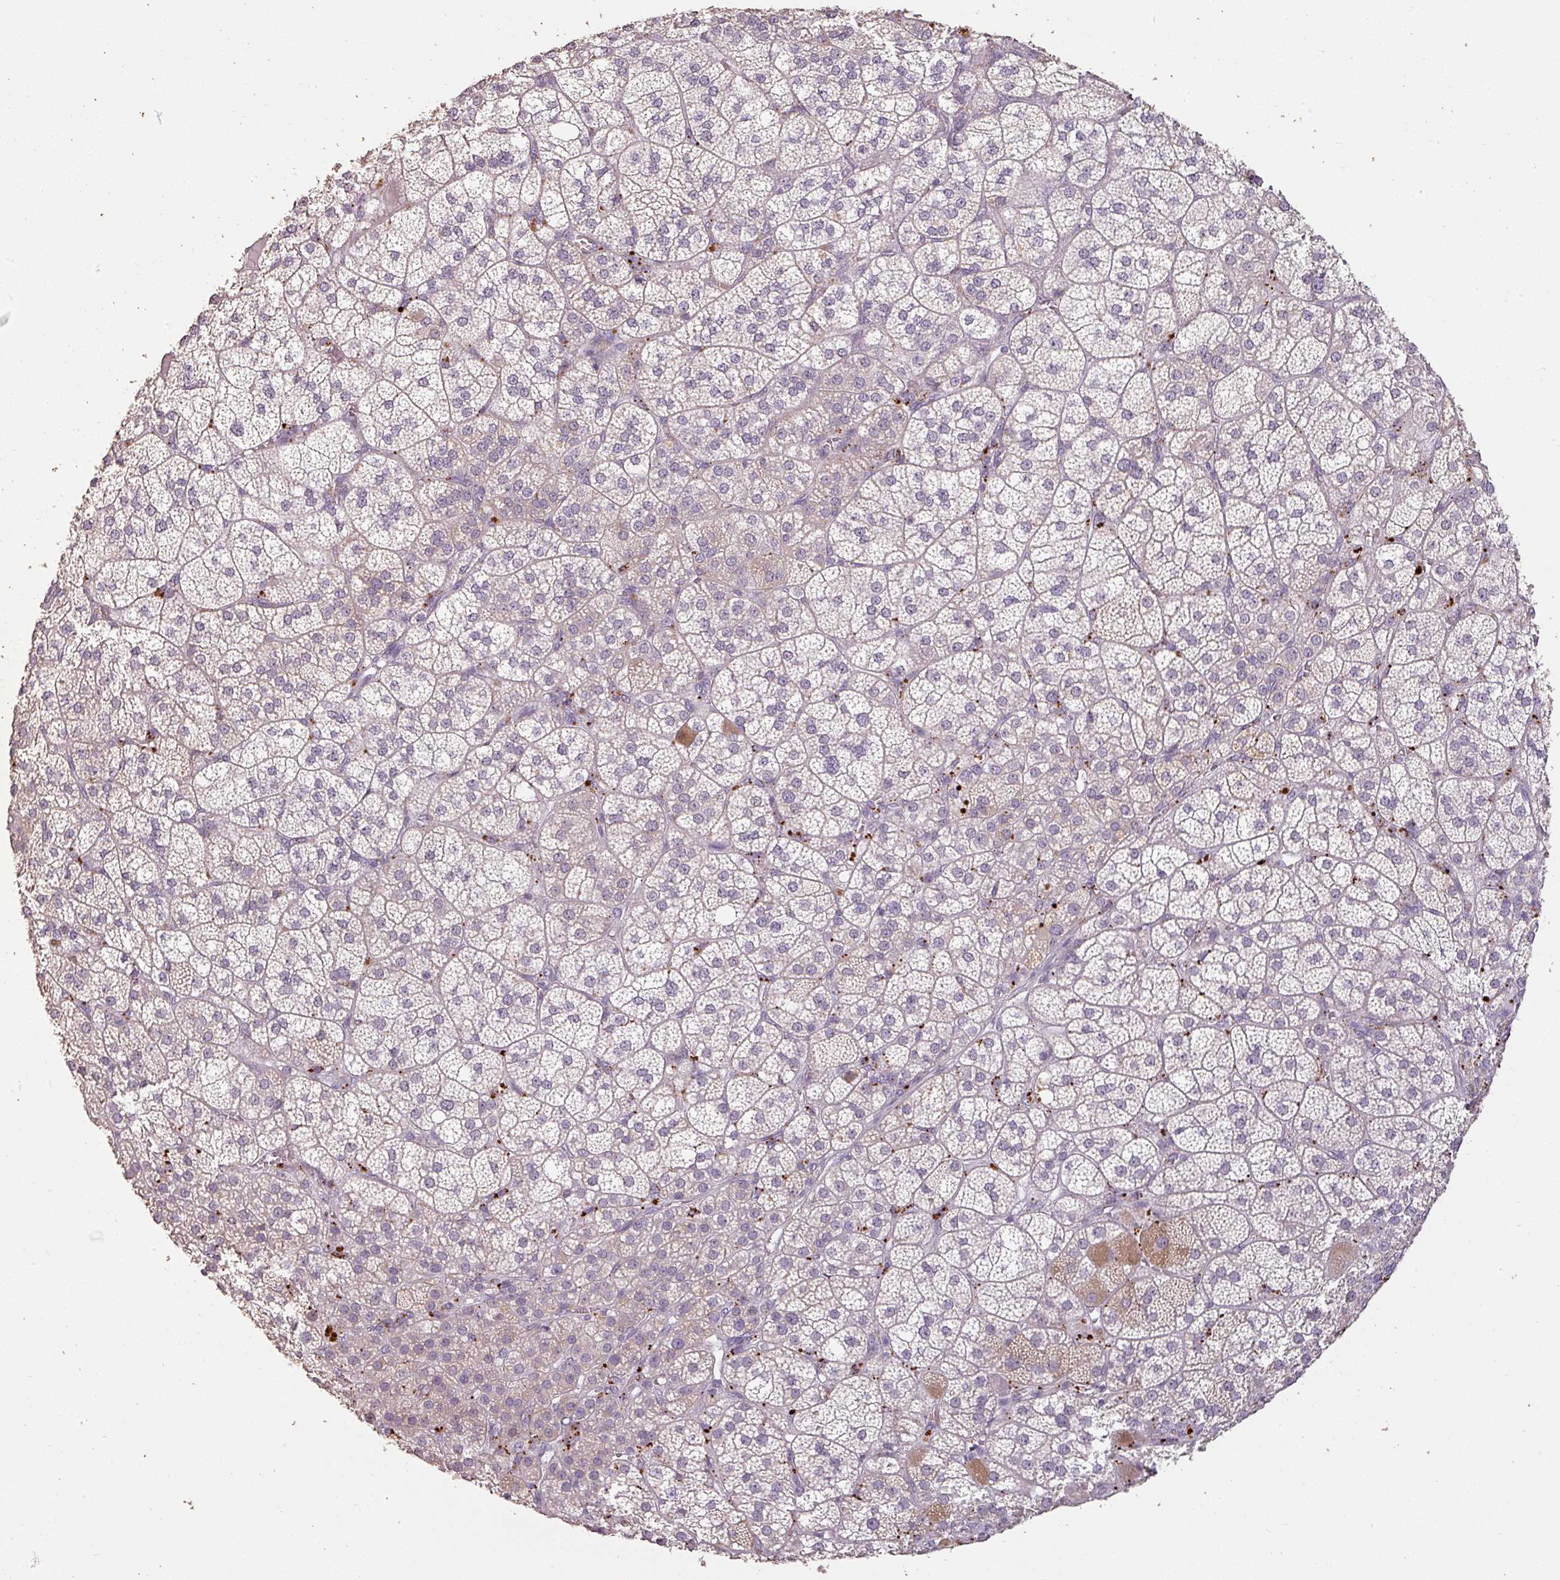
{"staining": {"intensity": "moderate", "quantity": "25%-75%", "location": "cytoplasmic/membranous"}, "tissue": "adrenal gland", "cell_type": "Glandular cells", "image_type": "normal", "snomed": [{"axis": "morphology", "description": "Normal tissue, NOS"}, {"axis": "topography", "description": "Adrenal gland"}], "caption": "Immunohistochemical staining of unremarkable human adrenal gland reveals 25%-75% levels of moderate cytoplasmic/membranous protein expression in approximately 25%-75% of glandular cells. (DAB (3,3'-diaminobenzidine) = brown stain, brightfield microscopy at high magnification).", "gene": "LYPLA1", "patient": {"sex": "female", "age": 60}}